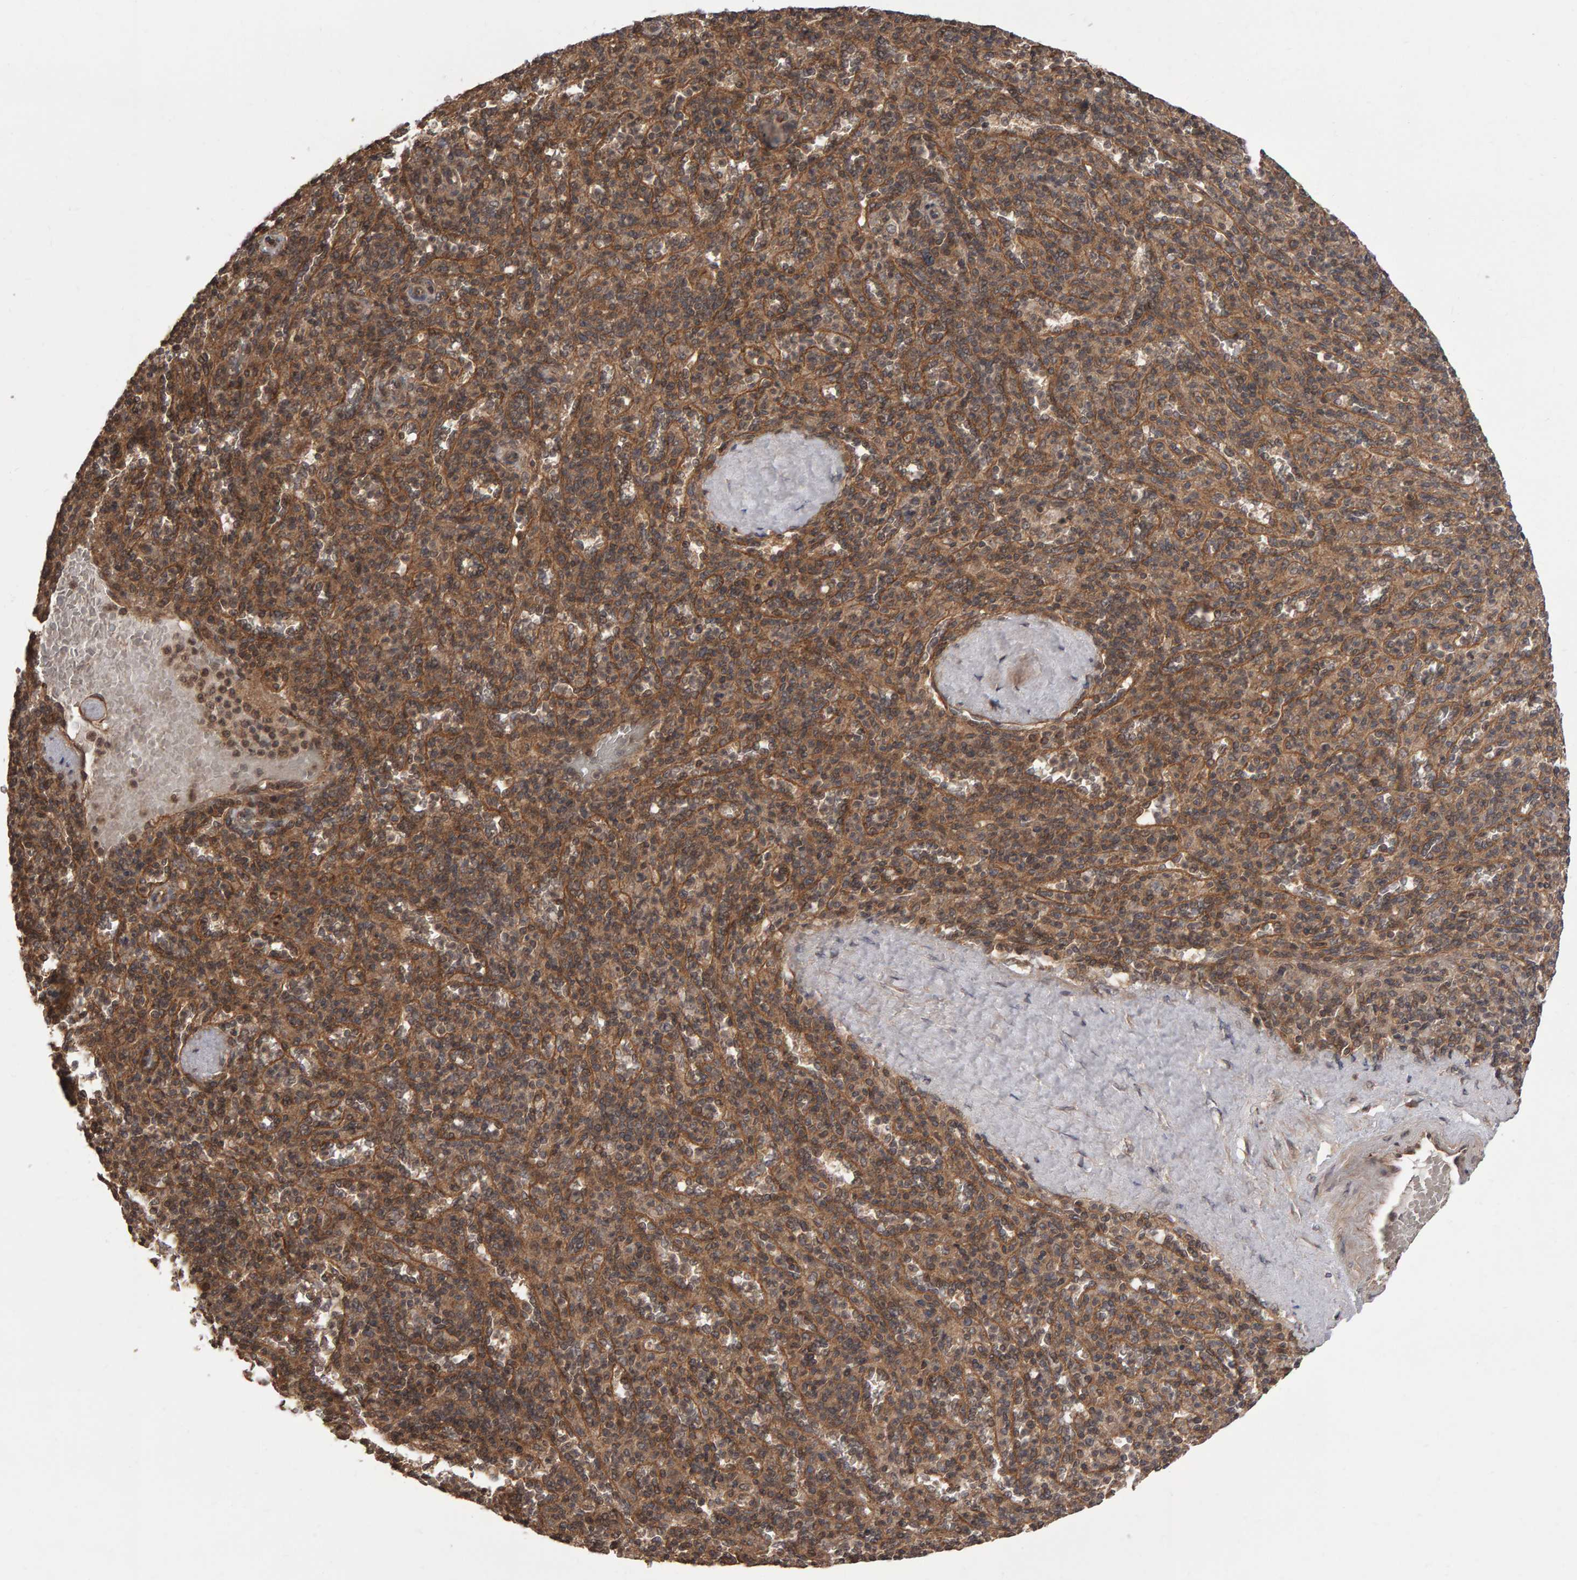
{"staining": {"intensity": "moderate", "quantity": ">75%", "location": "cytoplasmic/membranous"}, "tissue": "spleen", "cell_type": "Cells in red pulp", "image_type": "normal", "snomed": [{"axis": "morphology", "description": "Normal tissue, NOS"}, {"axis": "topography", "description": "Spleen"}], "caption": "Spleen stained with DAB (3,3'-diaminobenzidine) IHC displays medium levels of moderate cytoplasmic/membranous staining in approximately >75% of cells in red pulp. (DAB IHC with brightfield microscopy, high magnification).", "gene": "SCRIB", "patient": {"sex": "male", "age": 36}}